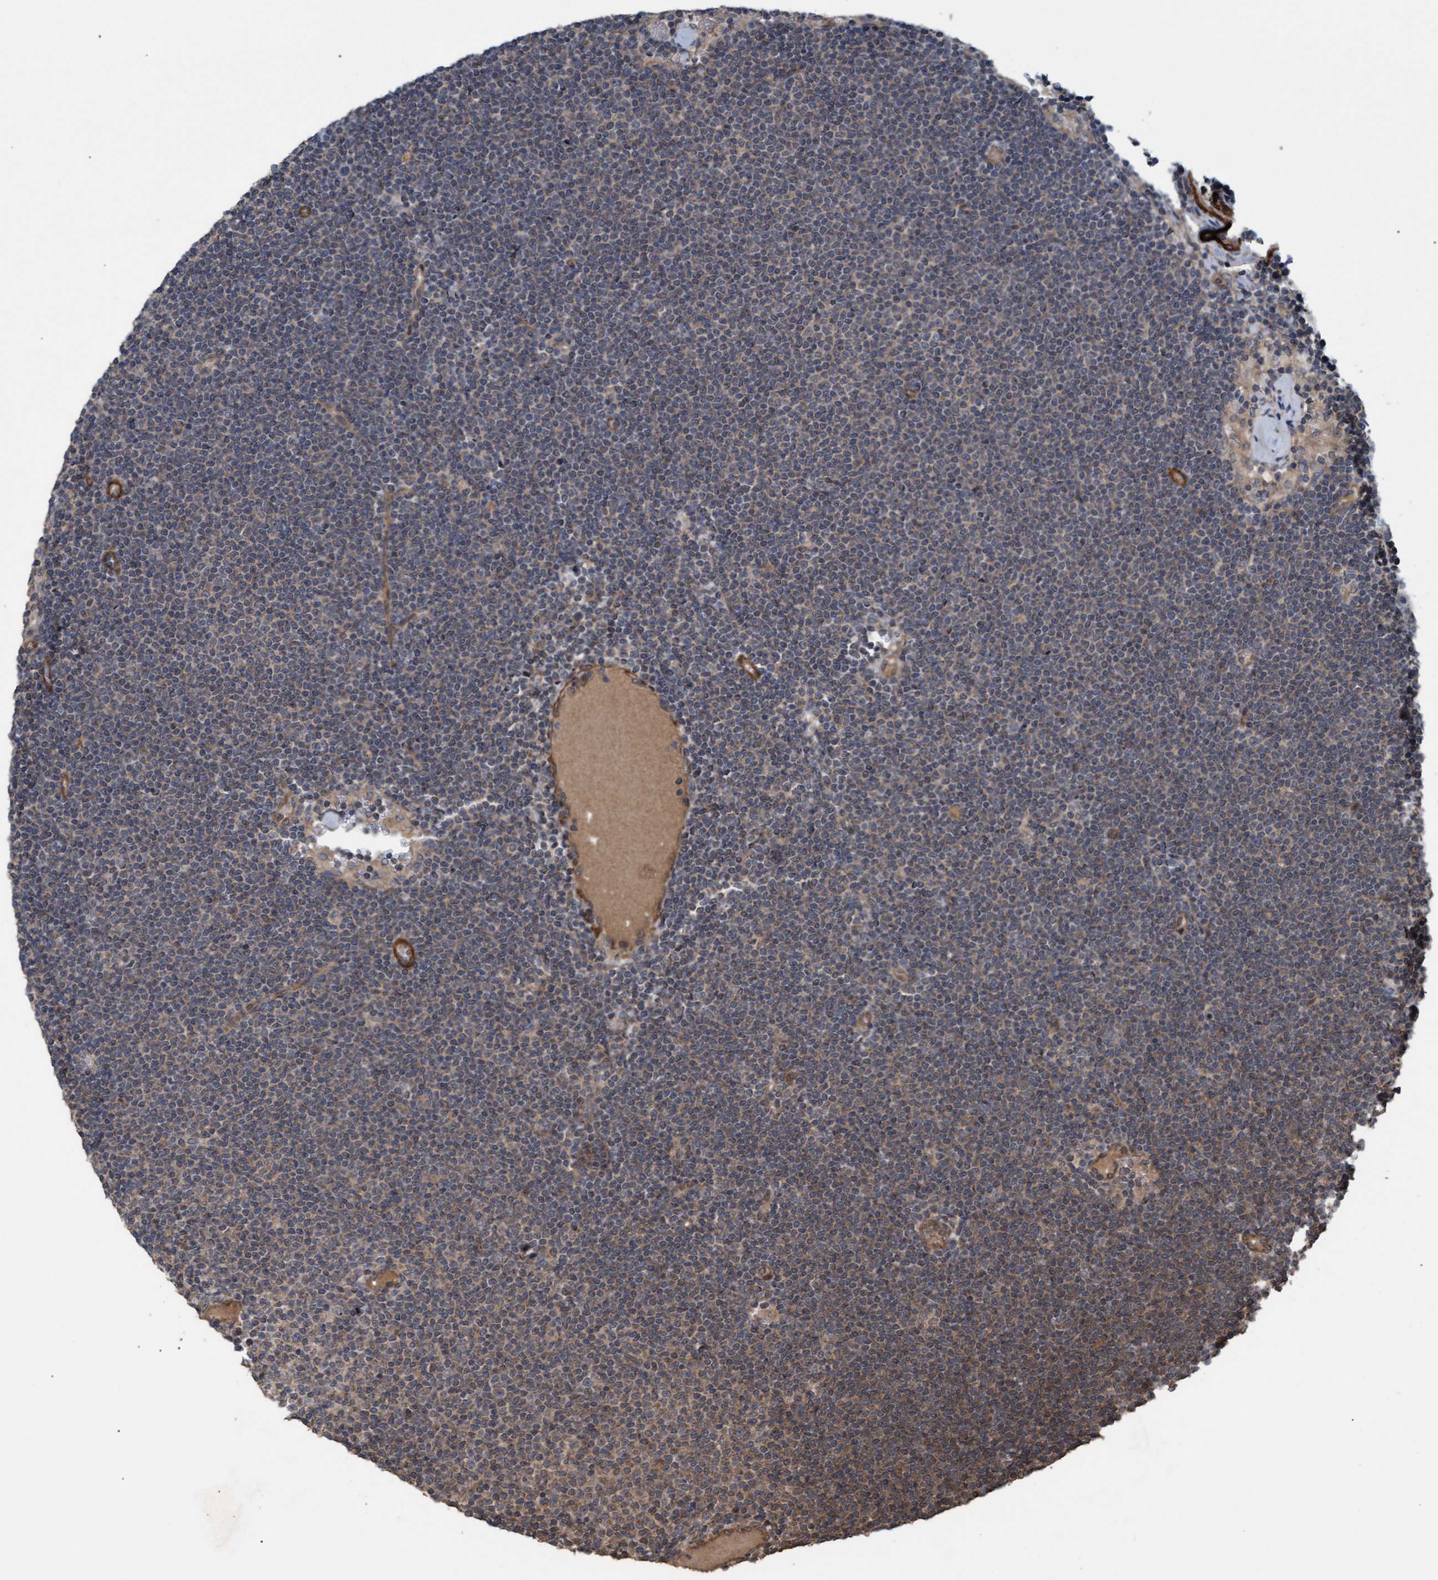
{"staining": {"intensity": "weak", "quantity": "25%-75%", "location": "cytoplasmic/membranous"}, "tissue": "lymphoma", "cell_type": "Tumor cells", "image_type": "cancer", "snomed": [{"axis": "morphology", "description": "Malignant lymphoma, non-Hodgkin's type, Low grade"}, {"axis": "topography", "description": "Lymph node"}], "caption": "A low amount of weak cytoplasmic/membranous expression is seen in approximately 25%-75% of tumor cells in malignant lymphoma, non-Hodgkin's type (low-grade) tissue.", "gene": "GGT6", "patient": {"sex": "female", "age": 53}}